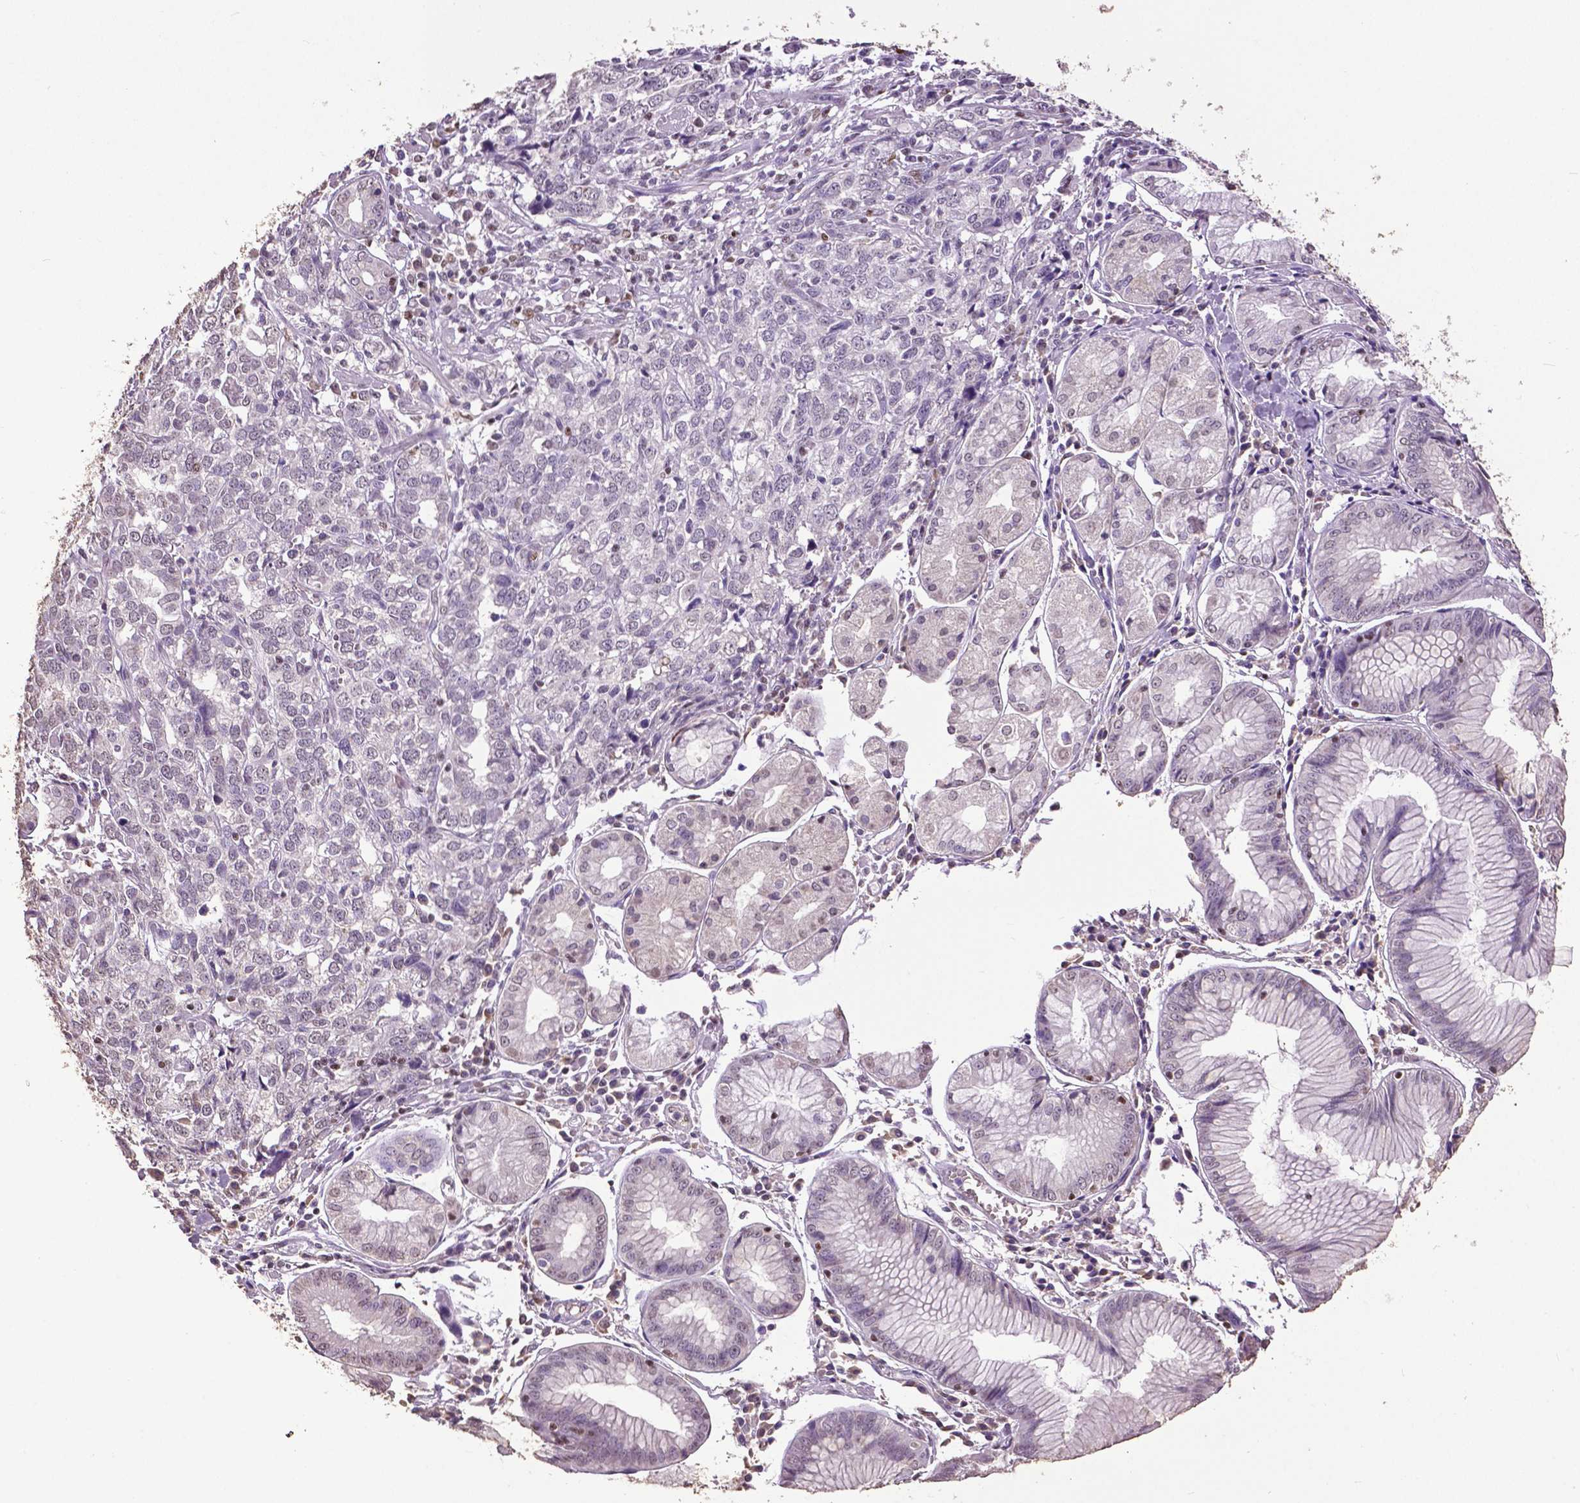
{"staining": {"intensity": "negative", "quantity": "none", "location": "none"}, "tissue": "stomach cancer", "cell_type": "Tumor cells", "image_type": "cancer", "snomed": [{"axis": "morphology", "description": "Adenocarcinoma, NOS"}, {"axis": "topography", "description": "Stomach, upper"}], "caption": "The immunohistochemistry image has no significant positivity in tumor cells of stomach adenocarcinoma tissue.", "gene": "RUNX3", "patient": {"sex": "male", "age": 81}}